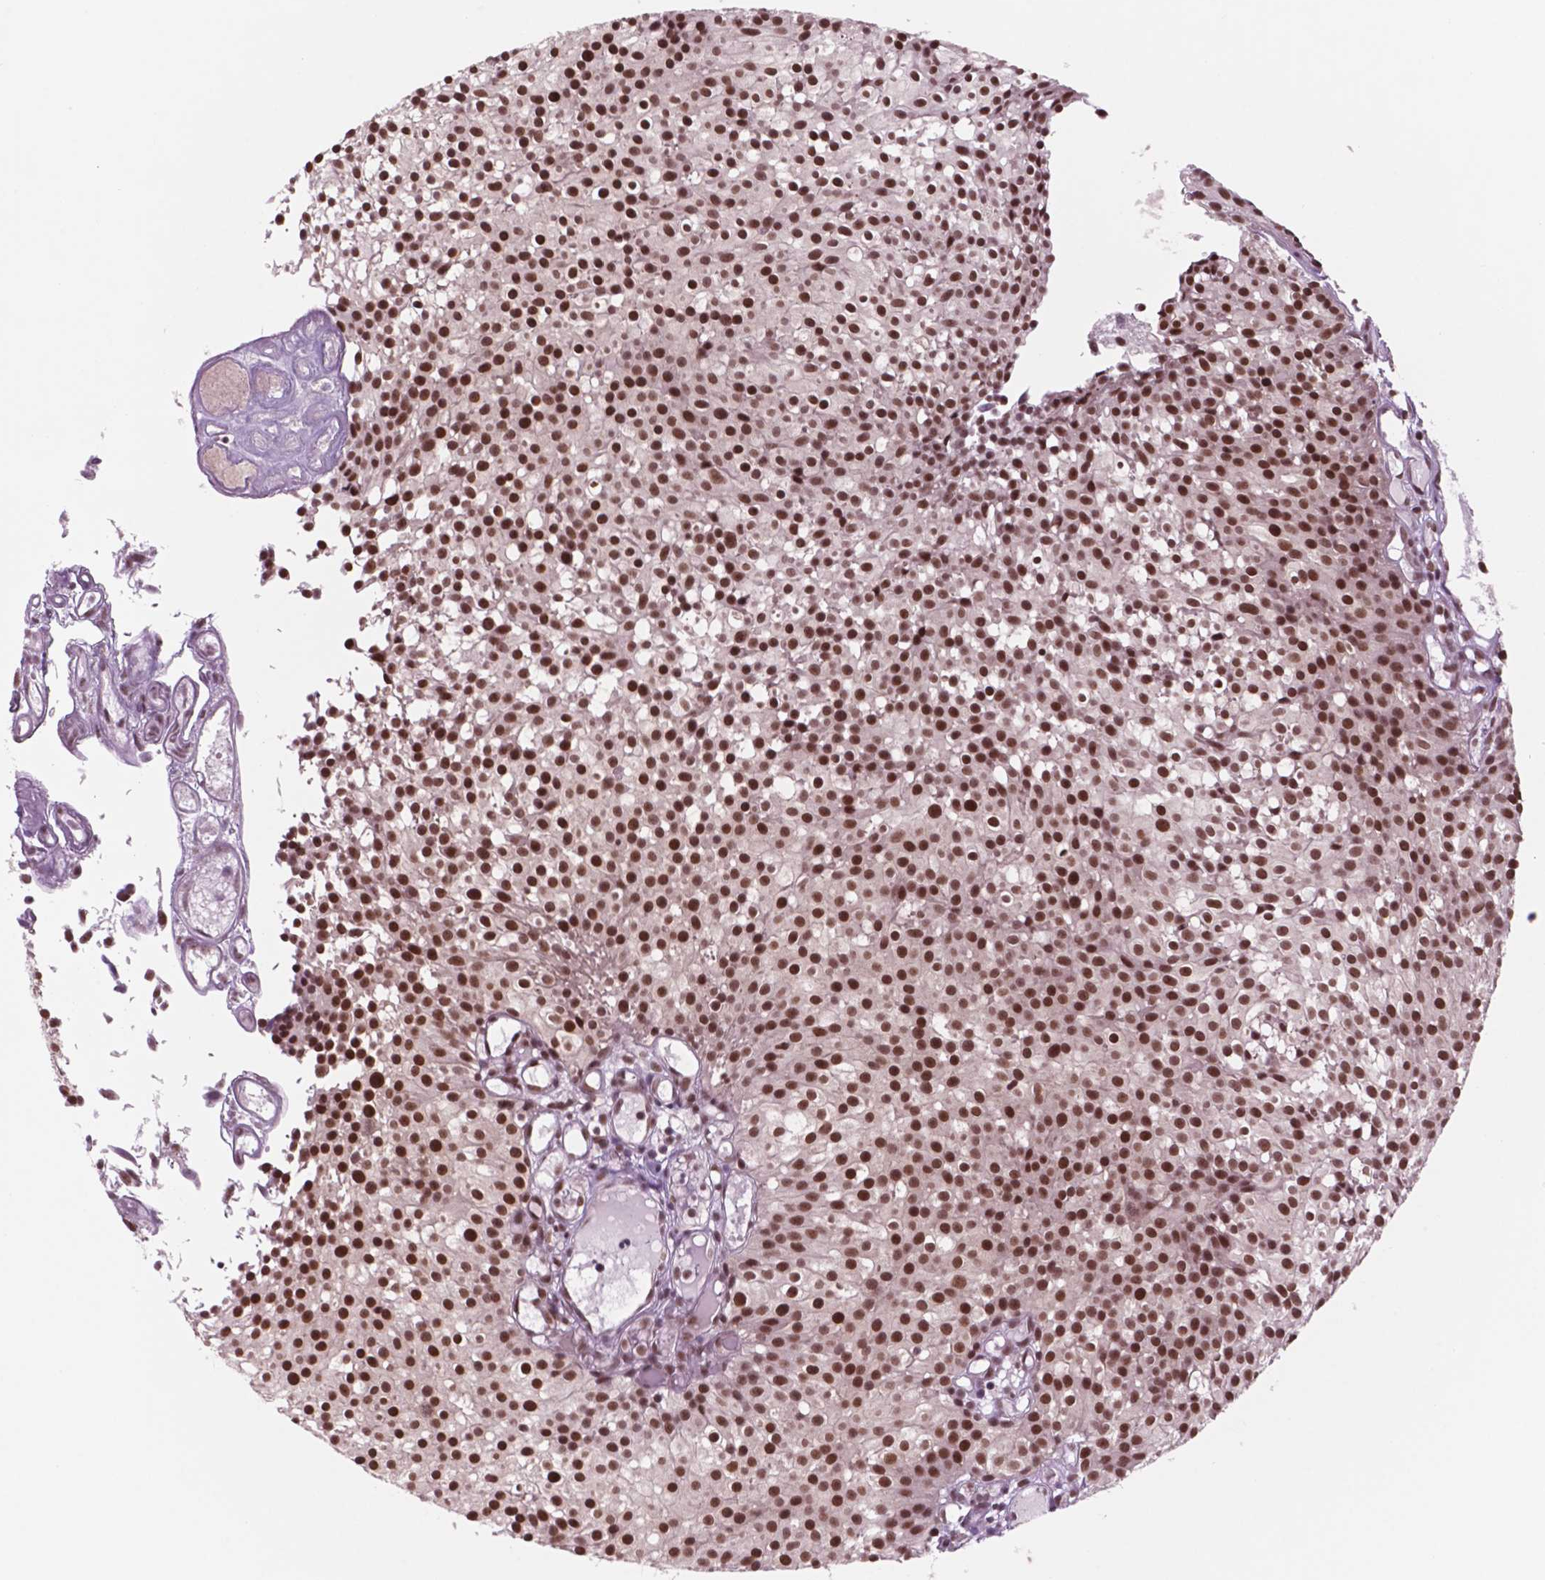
{"staining": {"intensity": "strong", "quantity": ">75%", "location": "nuclear"}, "tissue": "urothelial cancer", "cell_type": "Tumor cells", "image_type": "cancer", "snomed": [{"axis": "morphology", "description": "Urothelial carcinoma, Low grade"}, {"axis": "topography", "description": "Urinary bladder"}], "caption": "Urothelial carcinoma (low-grade) tissue reveals strong nuclear staining in about >75% of tumor cells, visualized by immunohistochemistry. (Stains: DAB (3,3'-diaminobenzidine) in brown, nuclei in blue, Microscopy: brightfield microscopy at high magnification).", "gene": "POLR2E", "patient": {"sex": "male", "age": 63}}